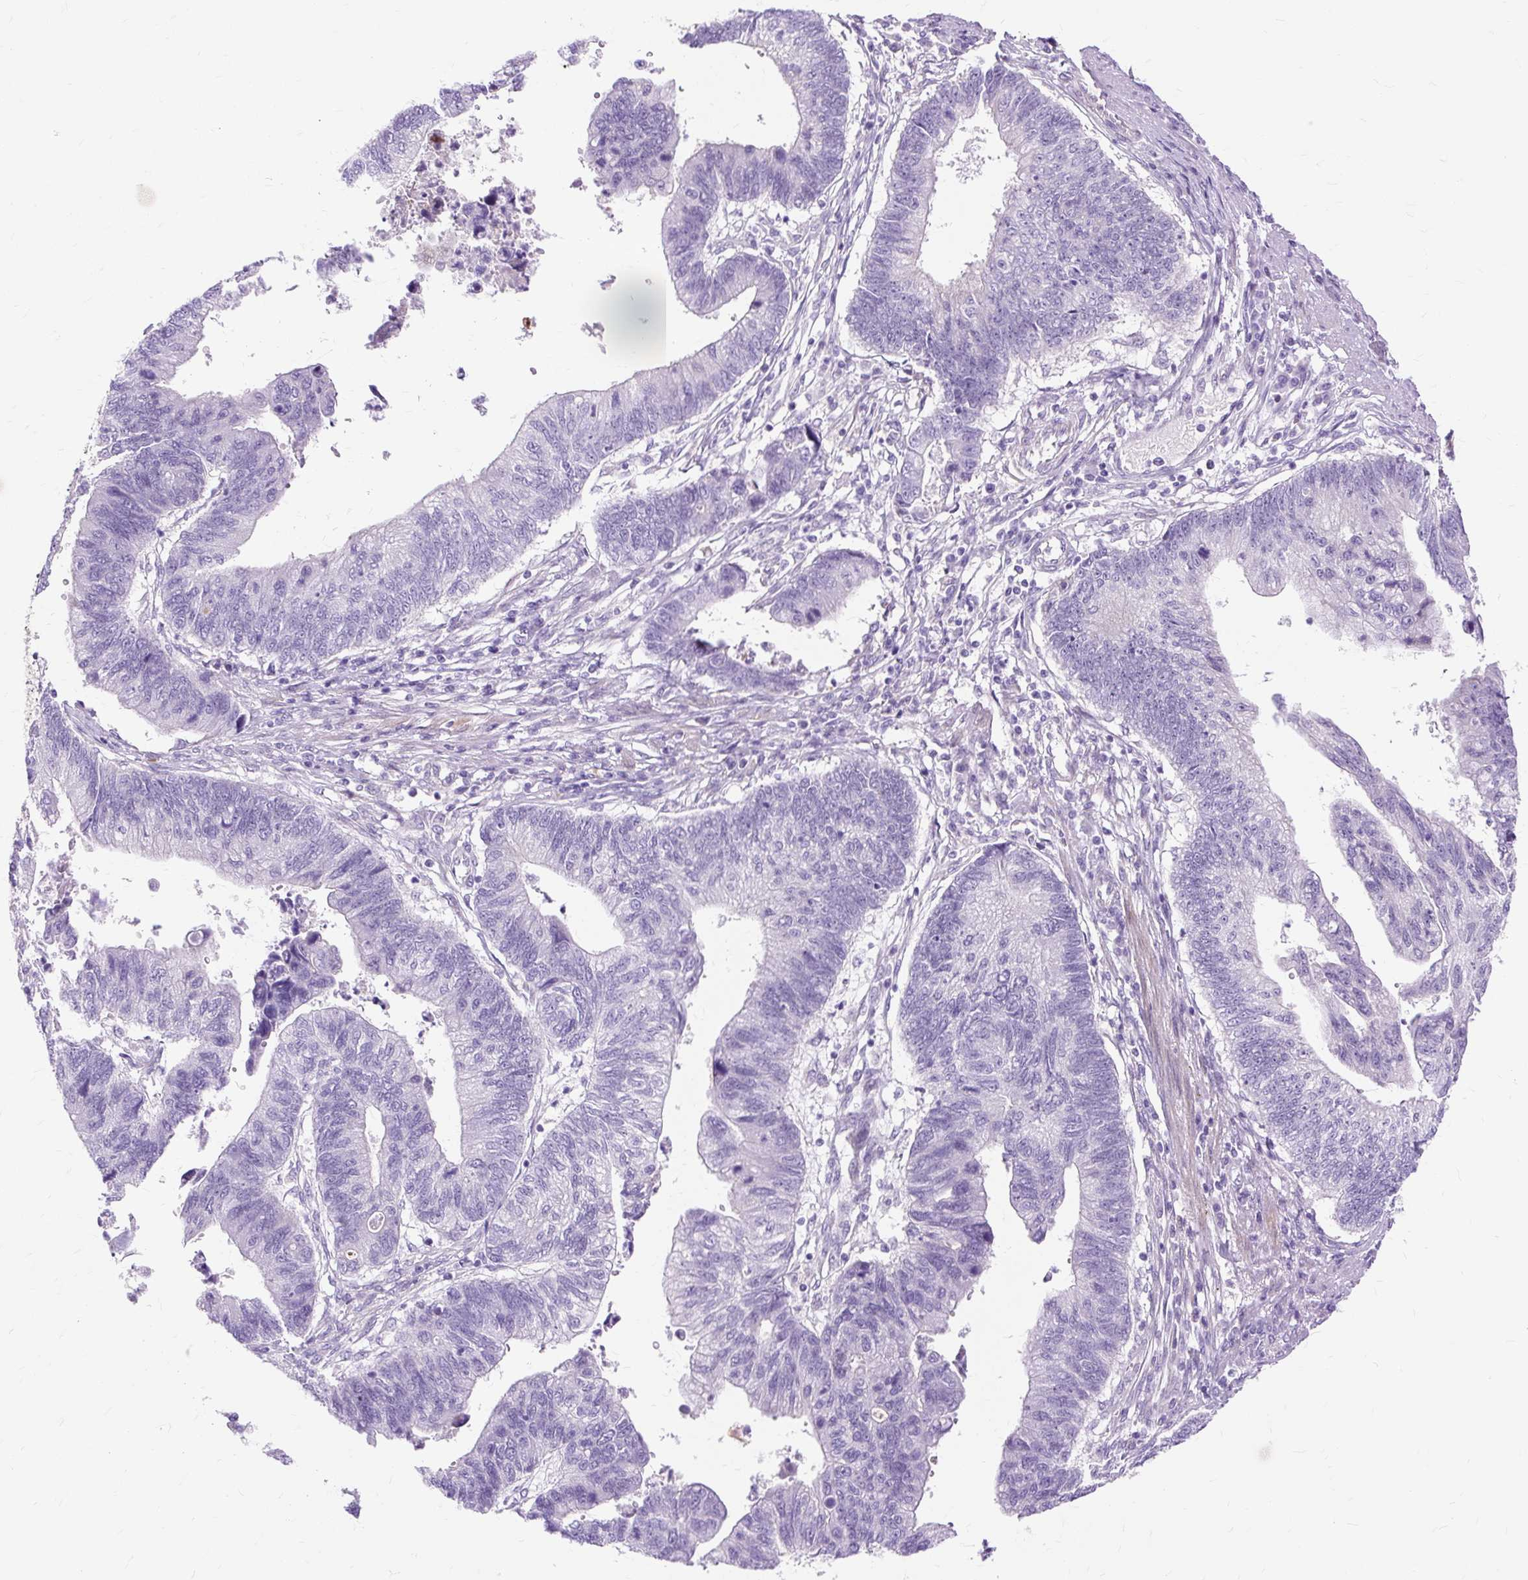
{"staining": {"intensity": "negative", "quantity": "none", "location": "none"}, "tissue": "stomach cancer", "cell_type": "Tumor cells", "image_type": "cancer", "snomed": [{"axis": "morphology", "description": "Adenocarcinoma, NOS"}, {"axis": "topography", "description": "Stomach"}], "caption": "This histopathology image is of stomach adenocarcinoma stained with immunohistochemistry to label a protein in brown with the nuclei are counter-stained blue. There is no positivity in tumor cells.", "gene": "DCTN4", "patient": {"sex": "male", "age": 59}}